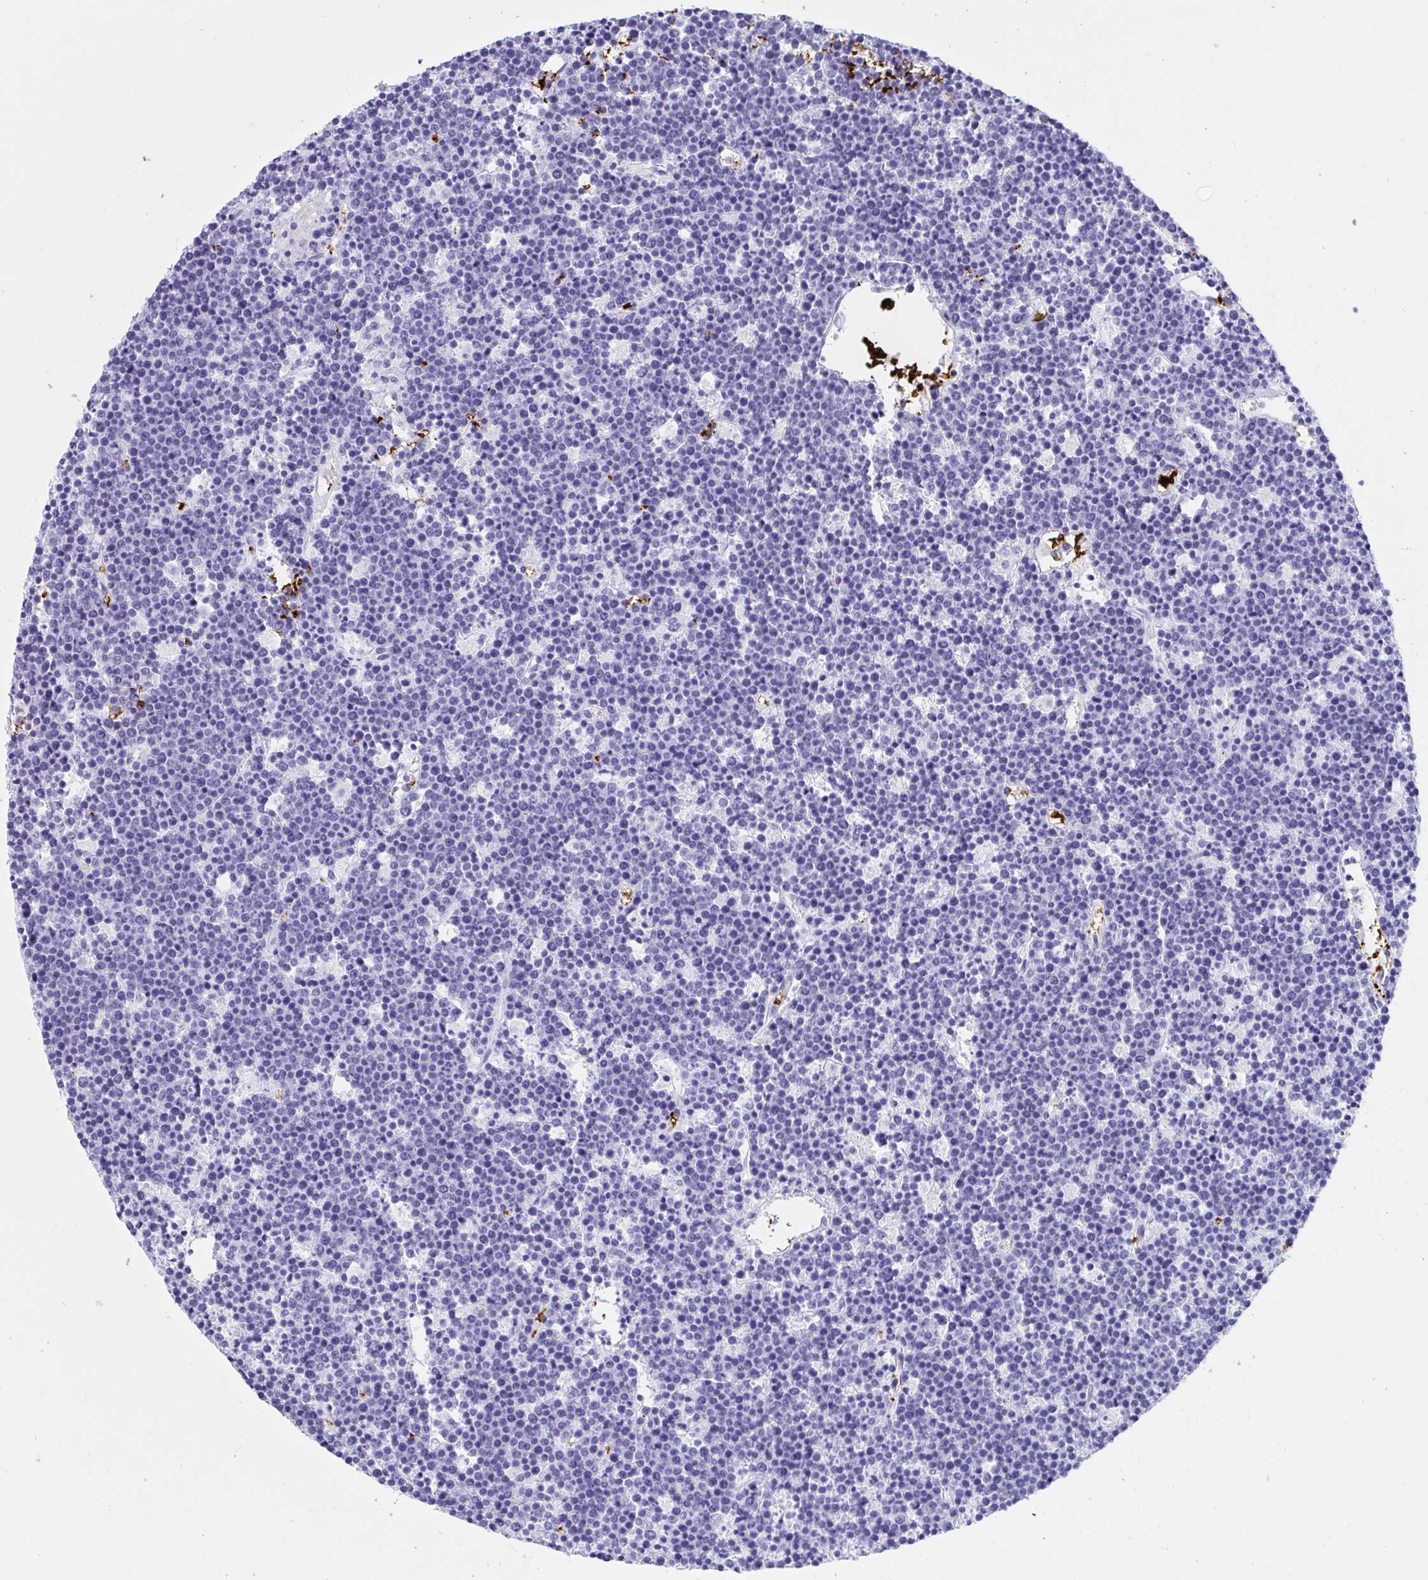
{"staining": {"intensity": "negative", "quantity": "none", "location": "none"}, "tissue": "lymphoma", "cell_type": "Tumor cells", "image_type": "cancer", "snomed": [{"axis": "morphology", "description": "Malignant lymphoma, non-Hodgkin's type, High grade"}, {"axis": "topography", "description": "Ovary"}], "caption": "The histopathology image displays no staining of tumor cells in high-grade malignant lymphoma, non-Hodgkin's type.", "gene": "ANK1", "patient": {"sex": "female", "age": 56}}